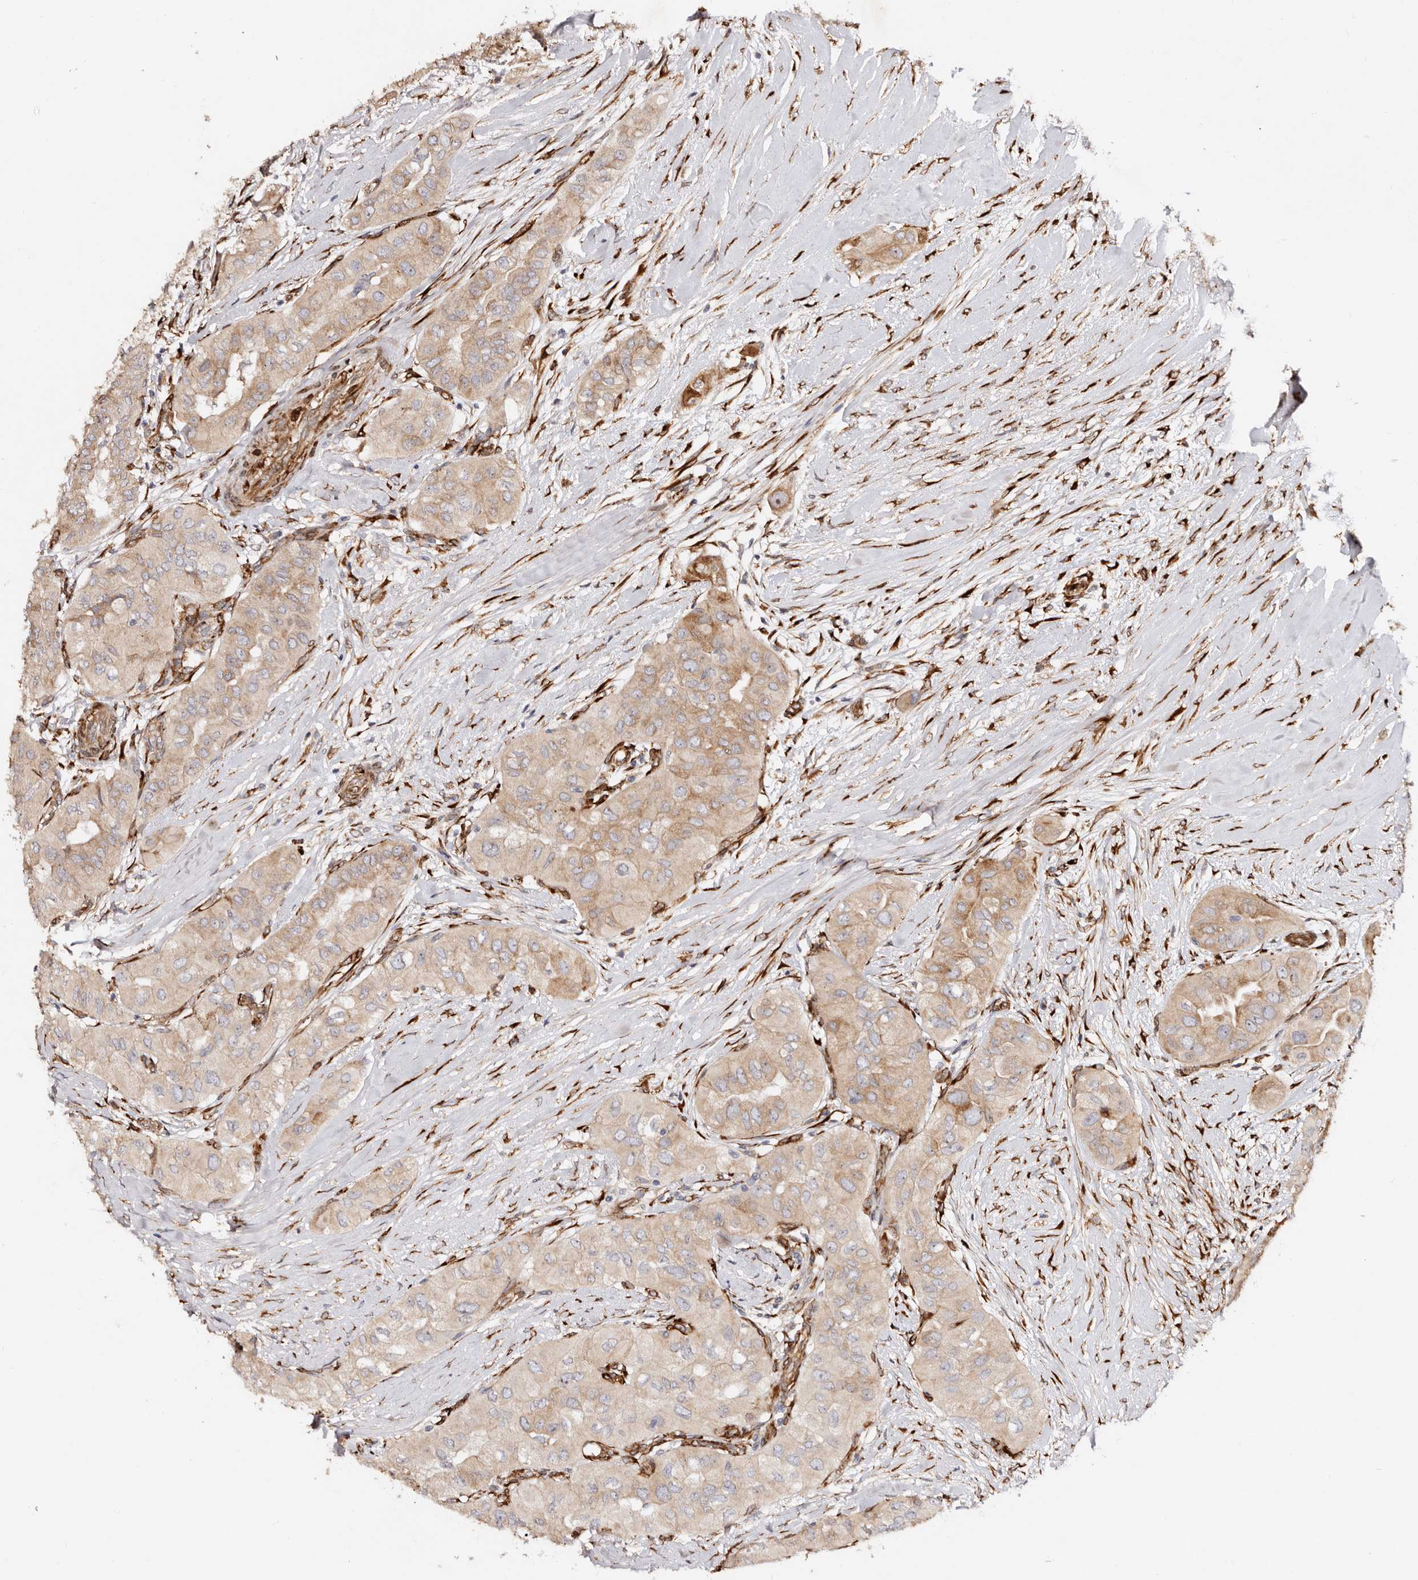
{"staining": {"intensity": "weak", "quantity": ">75%", "location": "cytoplasmic/membranous"}, "tissue": "thyroid cancer", "cell_type": "Tumor cells", "image_type": "cancer", "snomed": [{"axis": "morphology", "description": "Papillary adenocarcinoma, NOS"}, {"axis": "topography", "description": "Thyroid gland"}], "caption": "Thyroid cancer was stained to show a protein in brown. There is low levels of weak cytoplasmic/membranous positivity in approximately >75% of tumor cells. (DAB IHC with brightfield microscopy, high magnification).", "gene": "SERPINH1", "patient": {"sex": "female", "age": 59}}